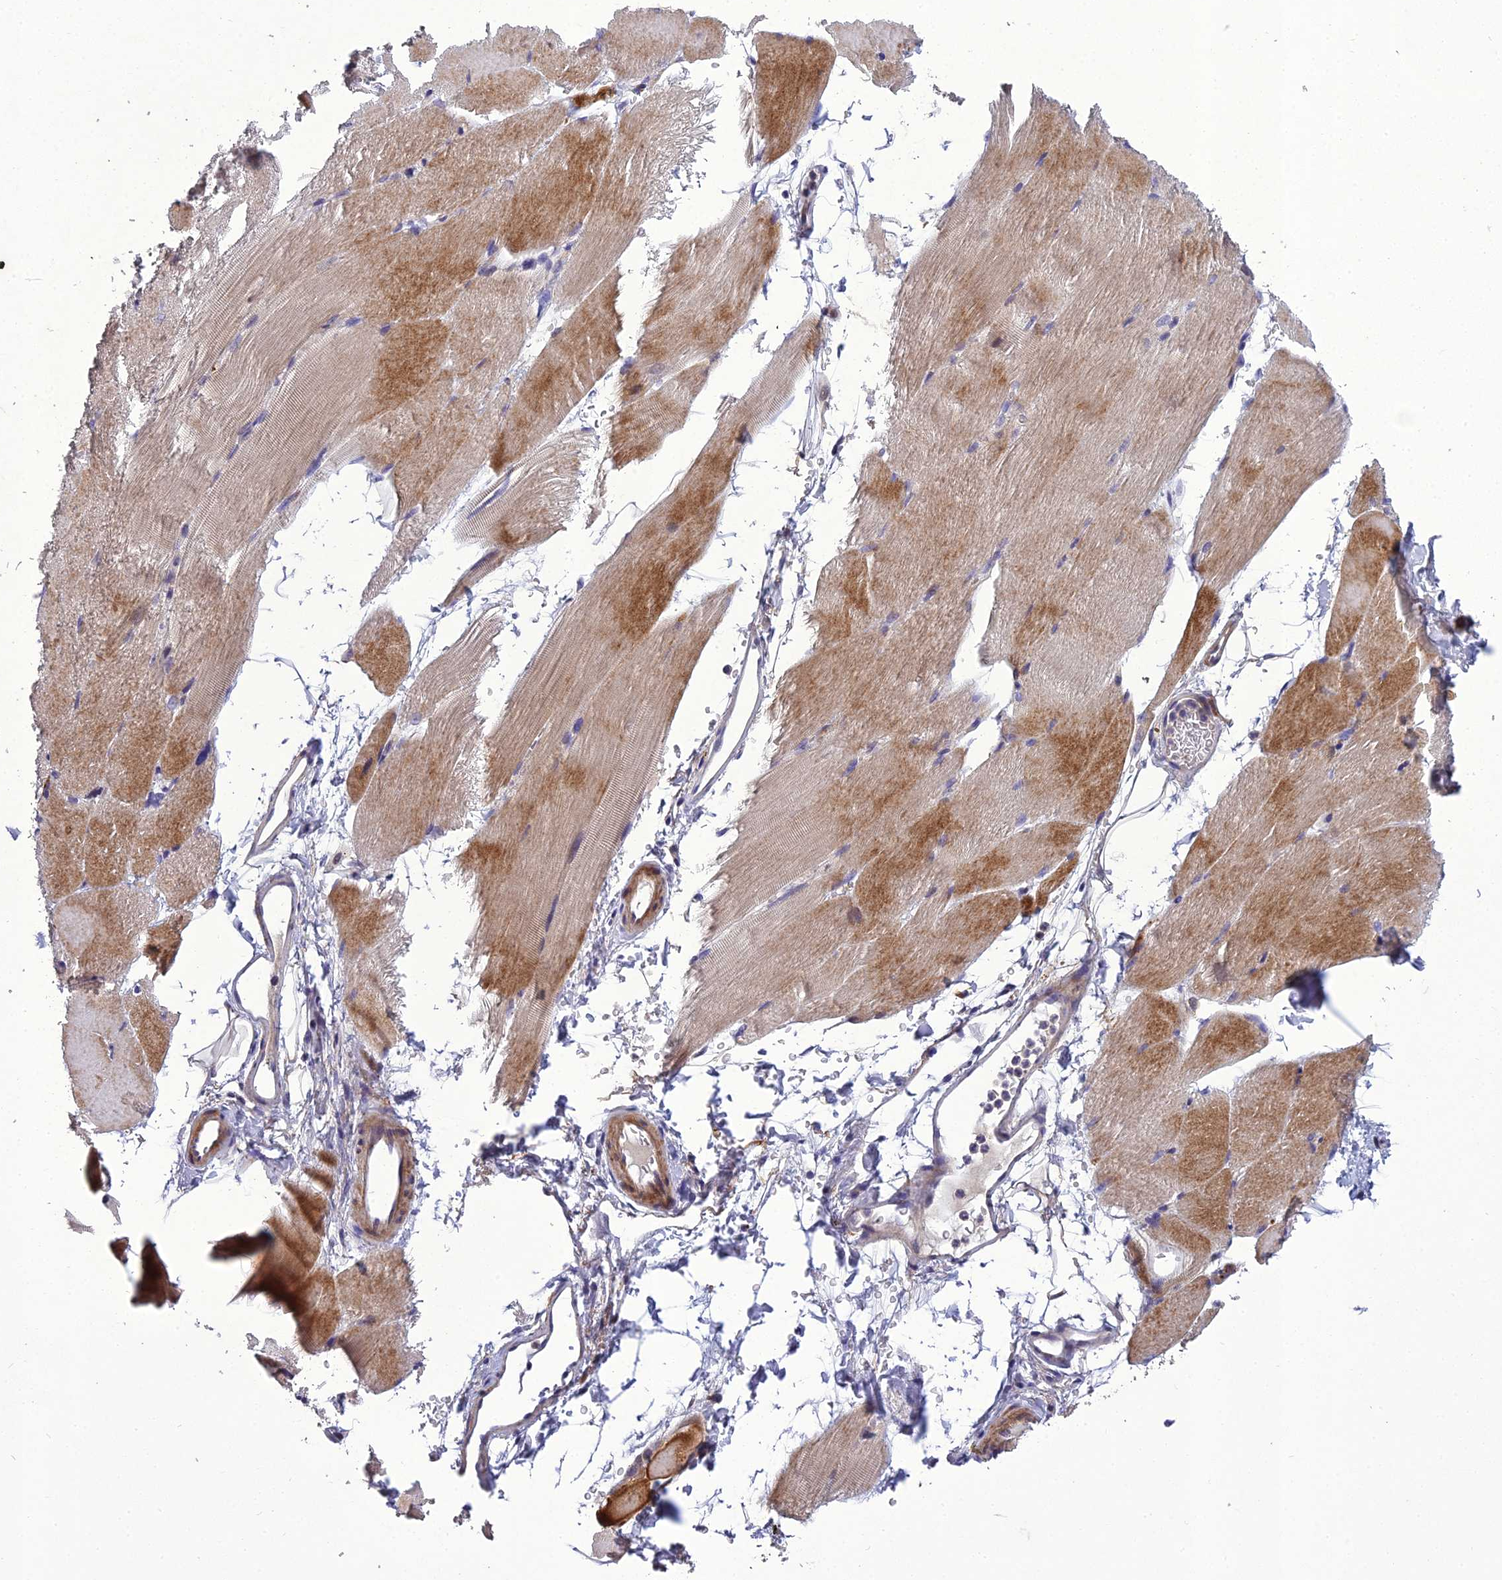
{"staining": {"intensity": "moderate", "quantity": "25%-75%", "location": "cytoplasmic/membranous"}, "tissue": "skeletal muscle", "cell_type": "Myocytes", "image_type": "normal", "snomed": [{"axis": "morphology", "description": "Normal tissue, NOS"}, {"axis": "topography", "description": "Skeletal muscle"}, {"axis": "topography", "description": "Parathyroid gland"}], "caption": "High-magnification brightfield microscopy of unremarkable skeletal muscle stained with DAB (brown) and counterstained with hematoxylin (blue). myocytes exhibit moderate cytoplasmic/membranous expression is appreciated in about25%-75% of cells.", "gene": "ADIPOR2", "patient": {"sex": "female", "age": 37}}